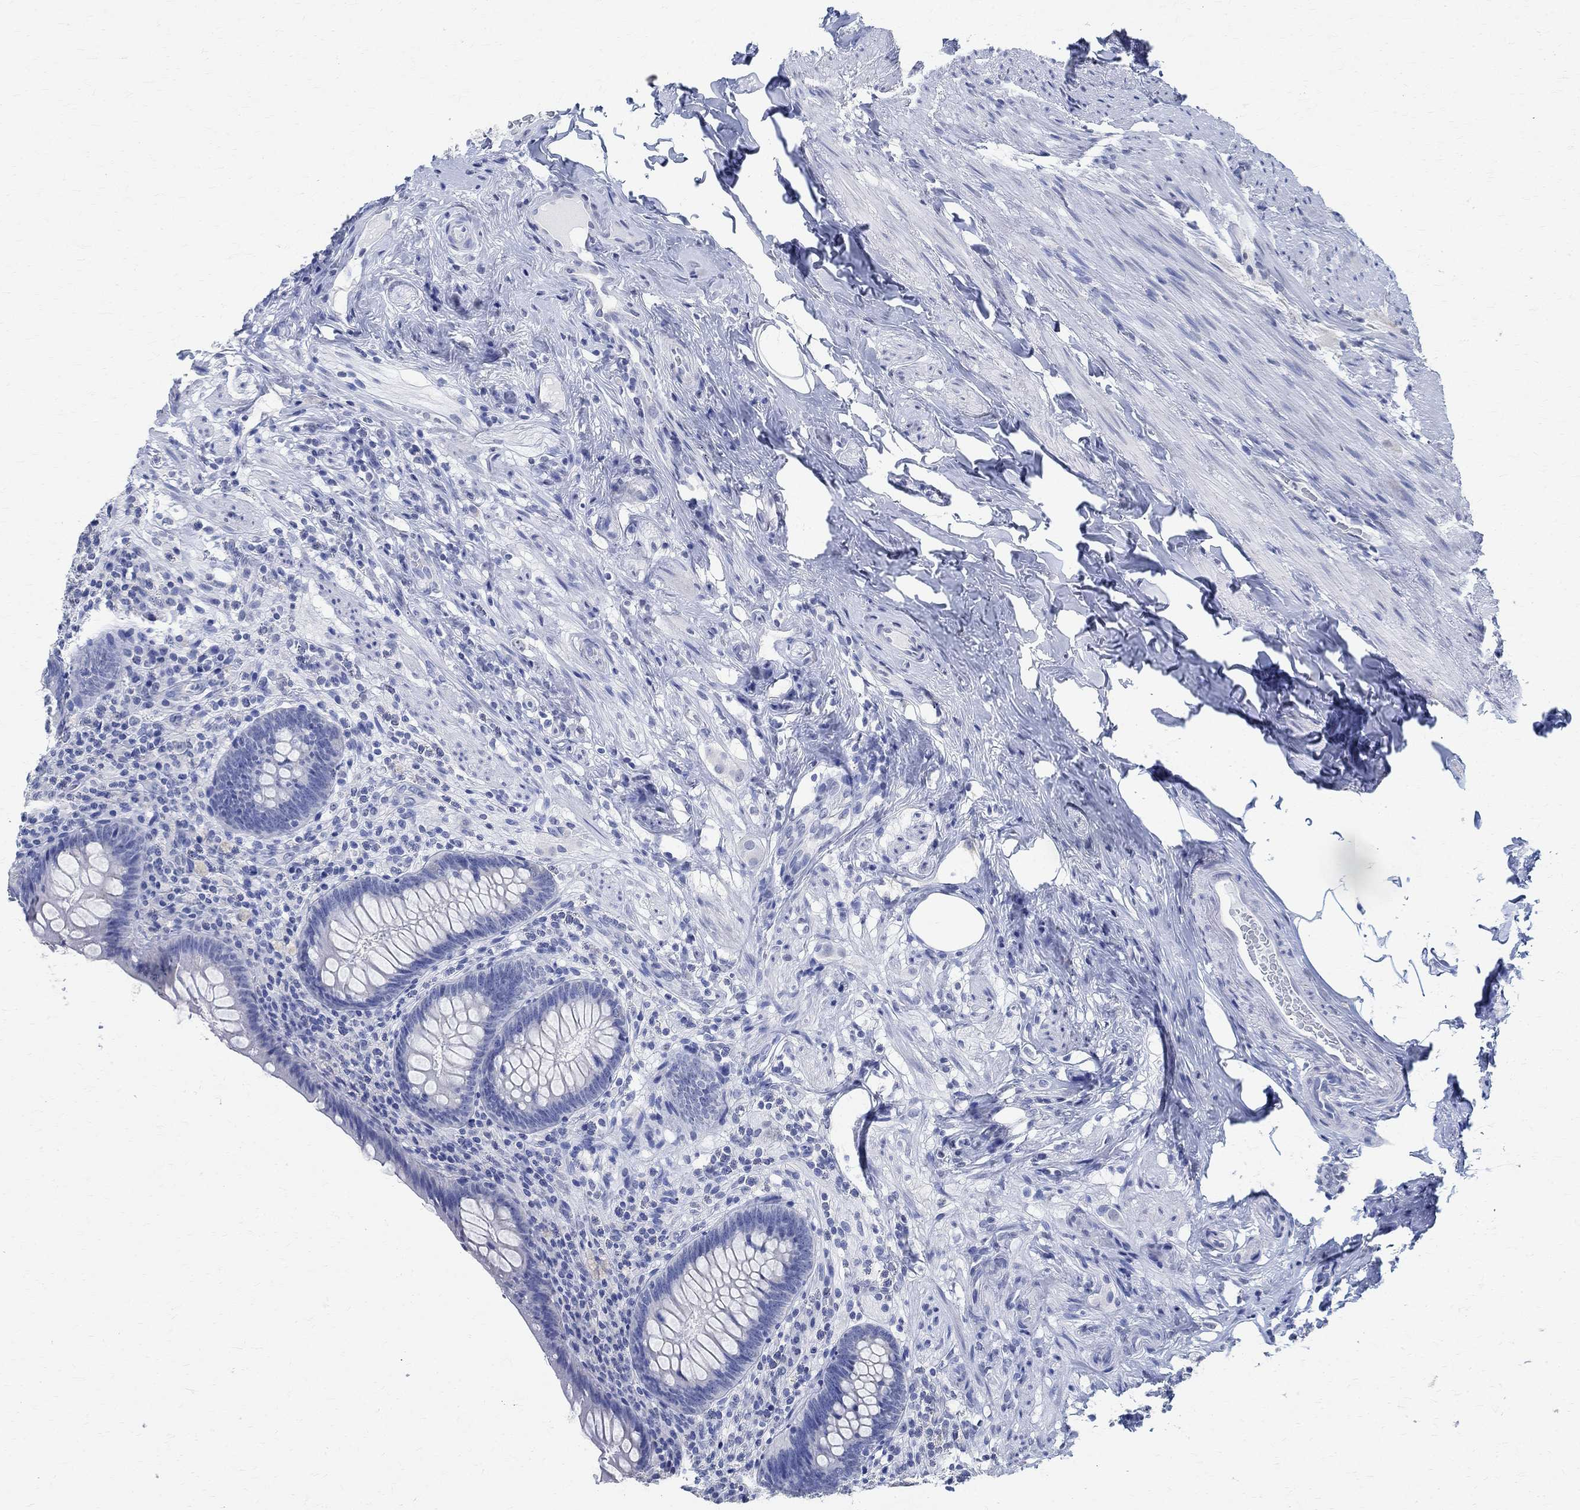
{"staining": {"intensity": "negative", "quantity": "none", "location": "none"}, "tissue": "appendix", "cell_type": "Glandular cells", "image_type": "normal", "snomed": [{"axis": "morphology", "description": "Normal tissue, NOS"}, {"axis": "topography", "description": "Appendix"}], "caption": "Histopathology image shows no protein staining in glandular cells of unremarkable appendix.", "gene": "TMEM221", "patient": {"sex": "male", "age": 47}}